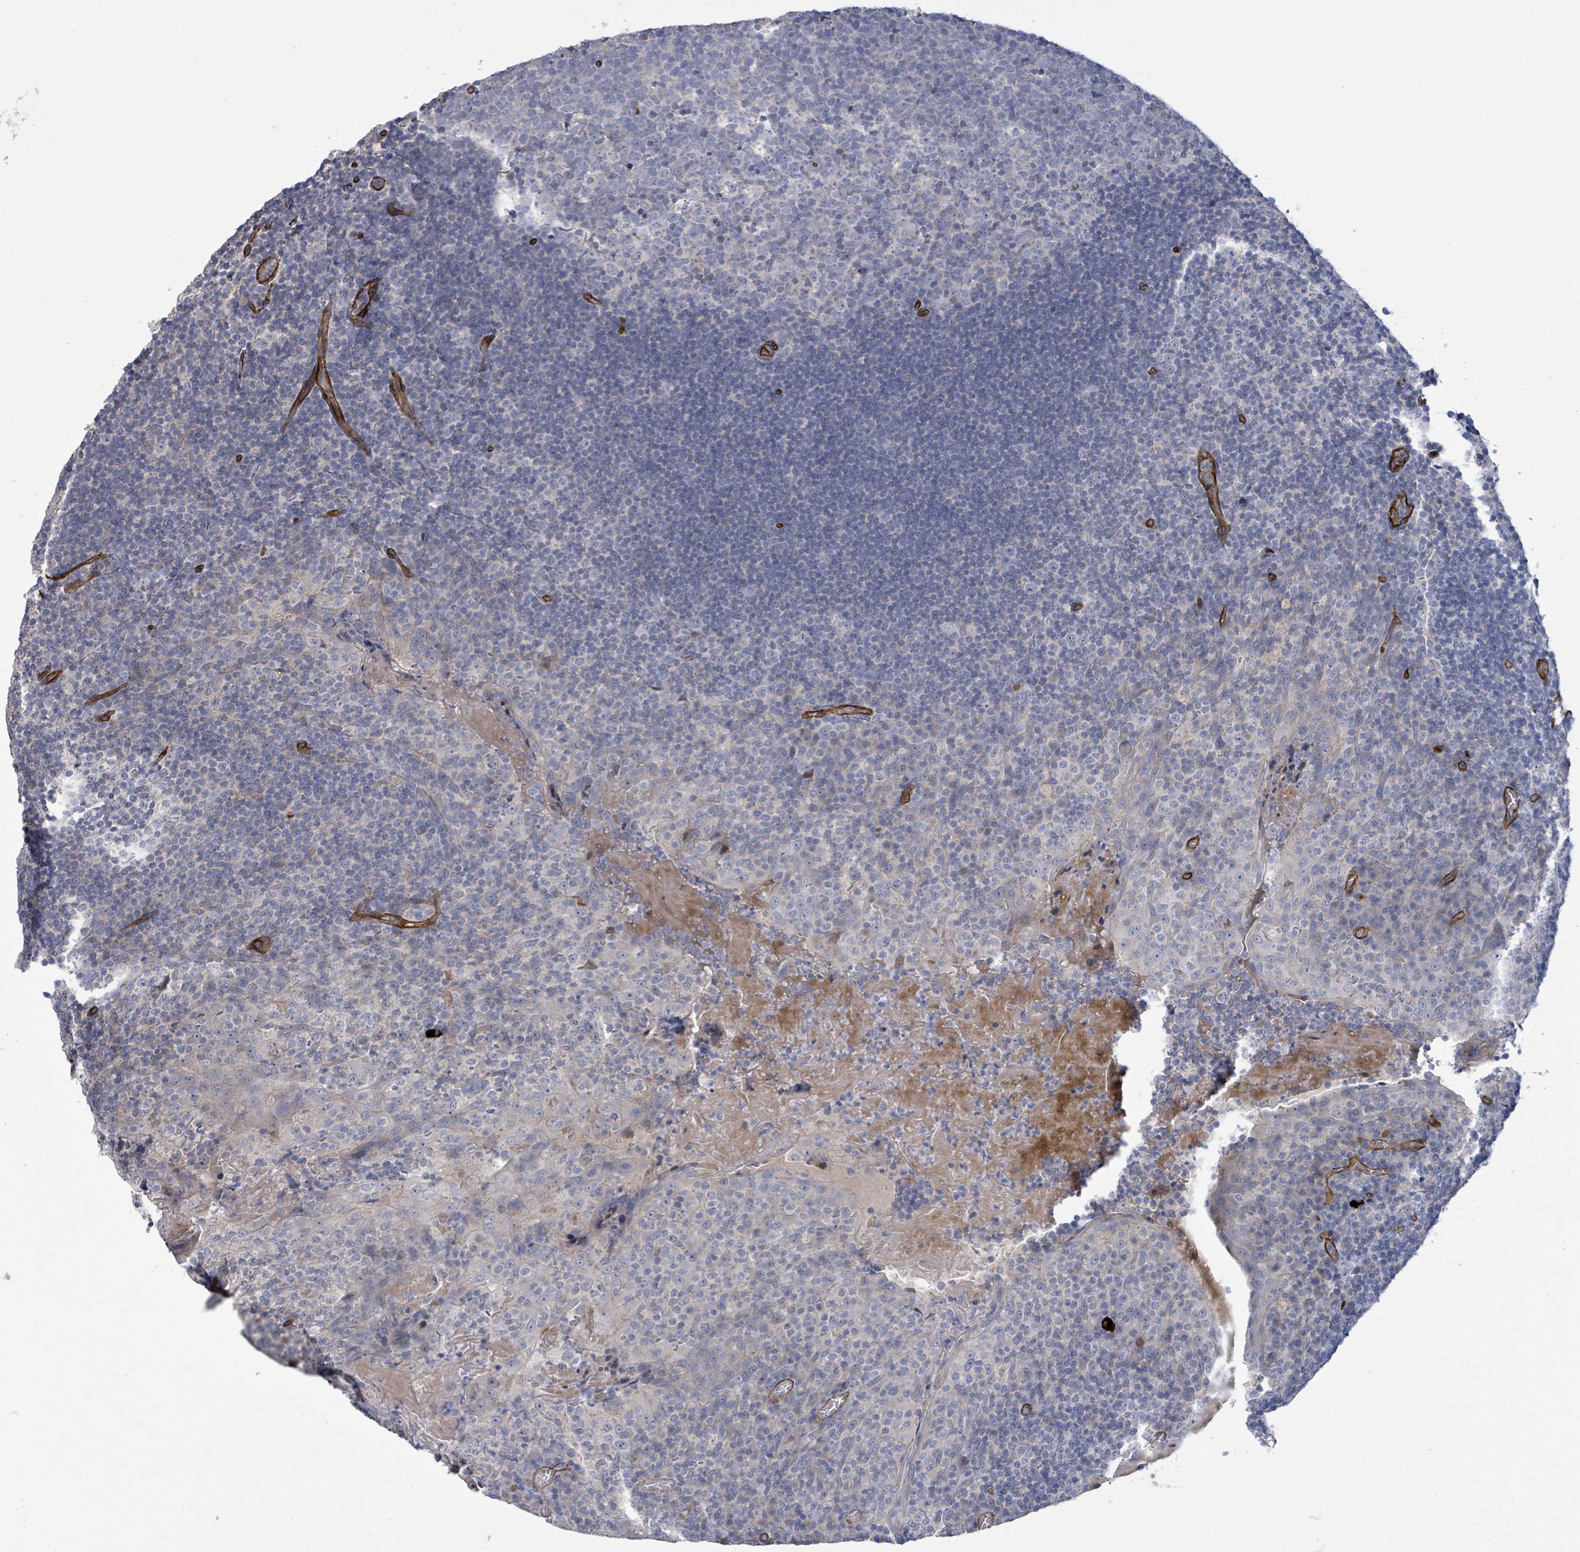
{"staining": {"intensity": "negative", "quantity": "none", "location": "none"}, "tissue": "tonsil", "cell_type": "Germinal center cells", "image_type": "normal", "snomed": [{"axis": "morphology", "description": "Normal tissue, NOS"}, {"axis": "topography", "description": "Tonsil"}], "caption": "The IHC image has no significant staining in germinal center cells of tonsil.", "gene": "KANK3", "patient": {"sex": "male", "age": 17}}